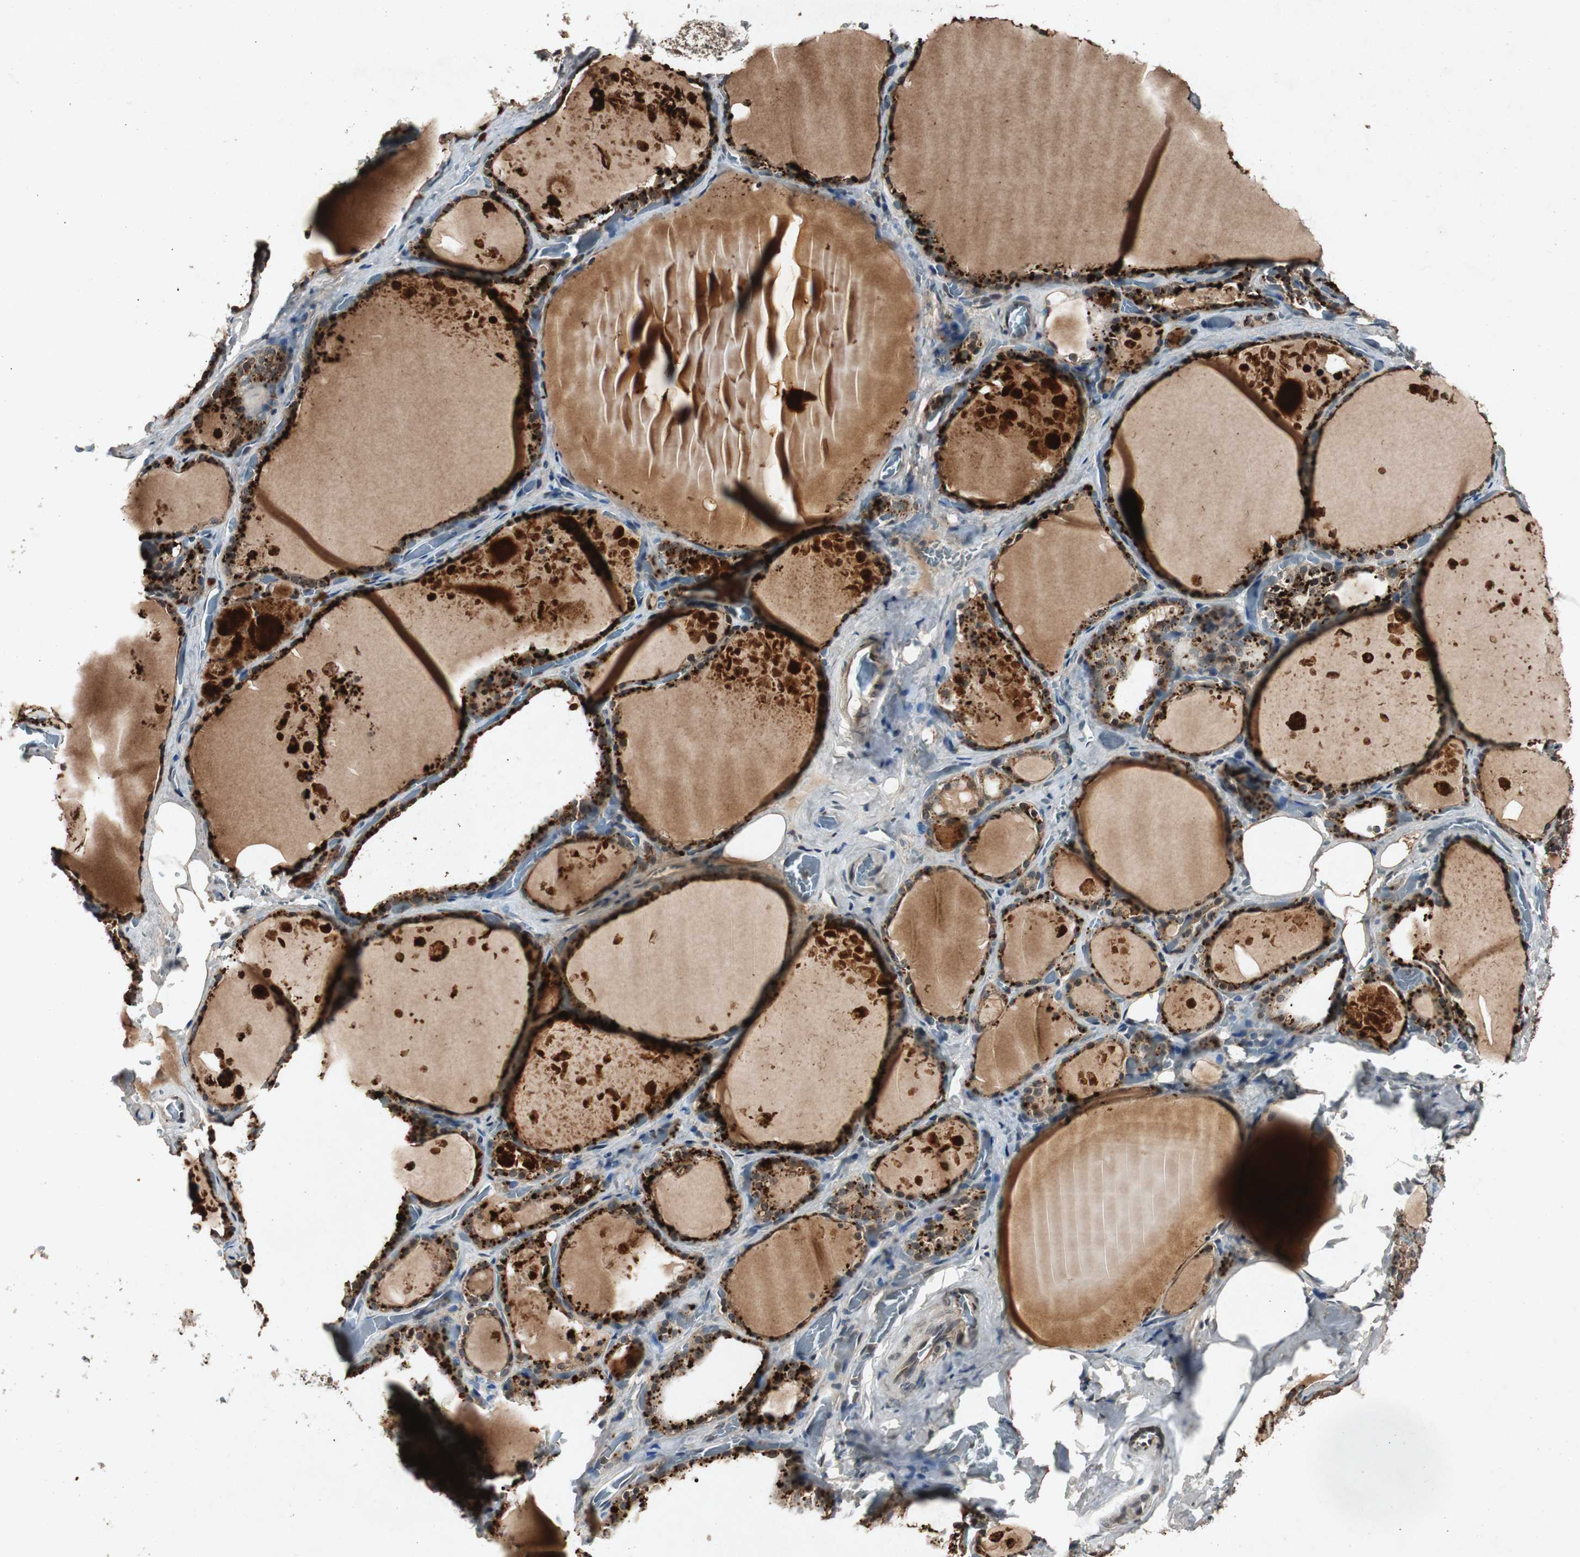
{"staining": {"intensity": "strong", "quantity": ">75%", "location": "cytoplasmic/membranous"}, "tissue": "thyroid gland", "cell_type": "Glandular cells", "image_type": "normal", "snomed": [{"axis": "morphology", "description": "Normal tissue, NOS"}, {"axis": "topography", "description": "Thyroid gland"}], "caption": "Glandular cells demonstrate high levels of strong cytoplasmic/membranous staining in about >75% of cells in benign thyroid gland.", "gene": "SLIT2", "patient": {"sex": "male", "age": 61}}